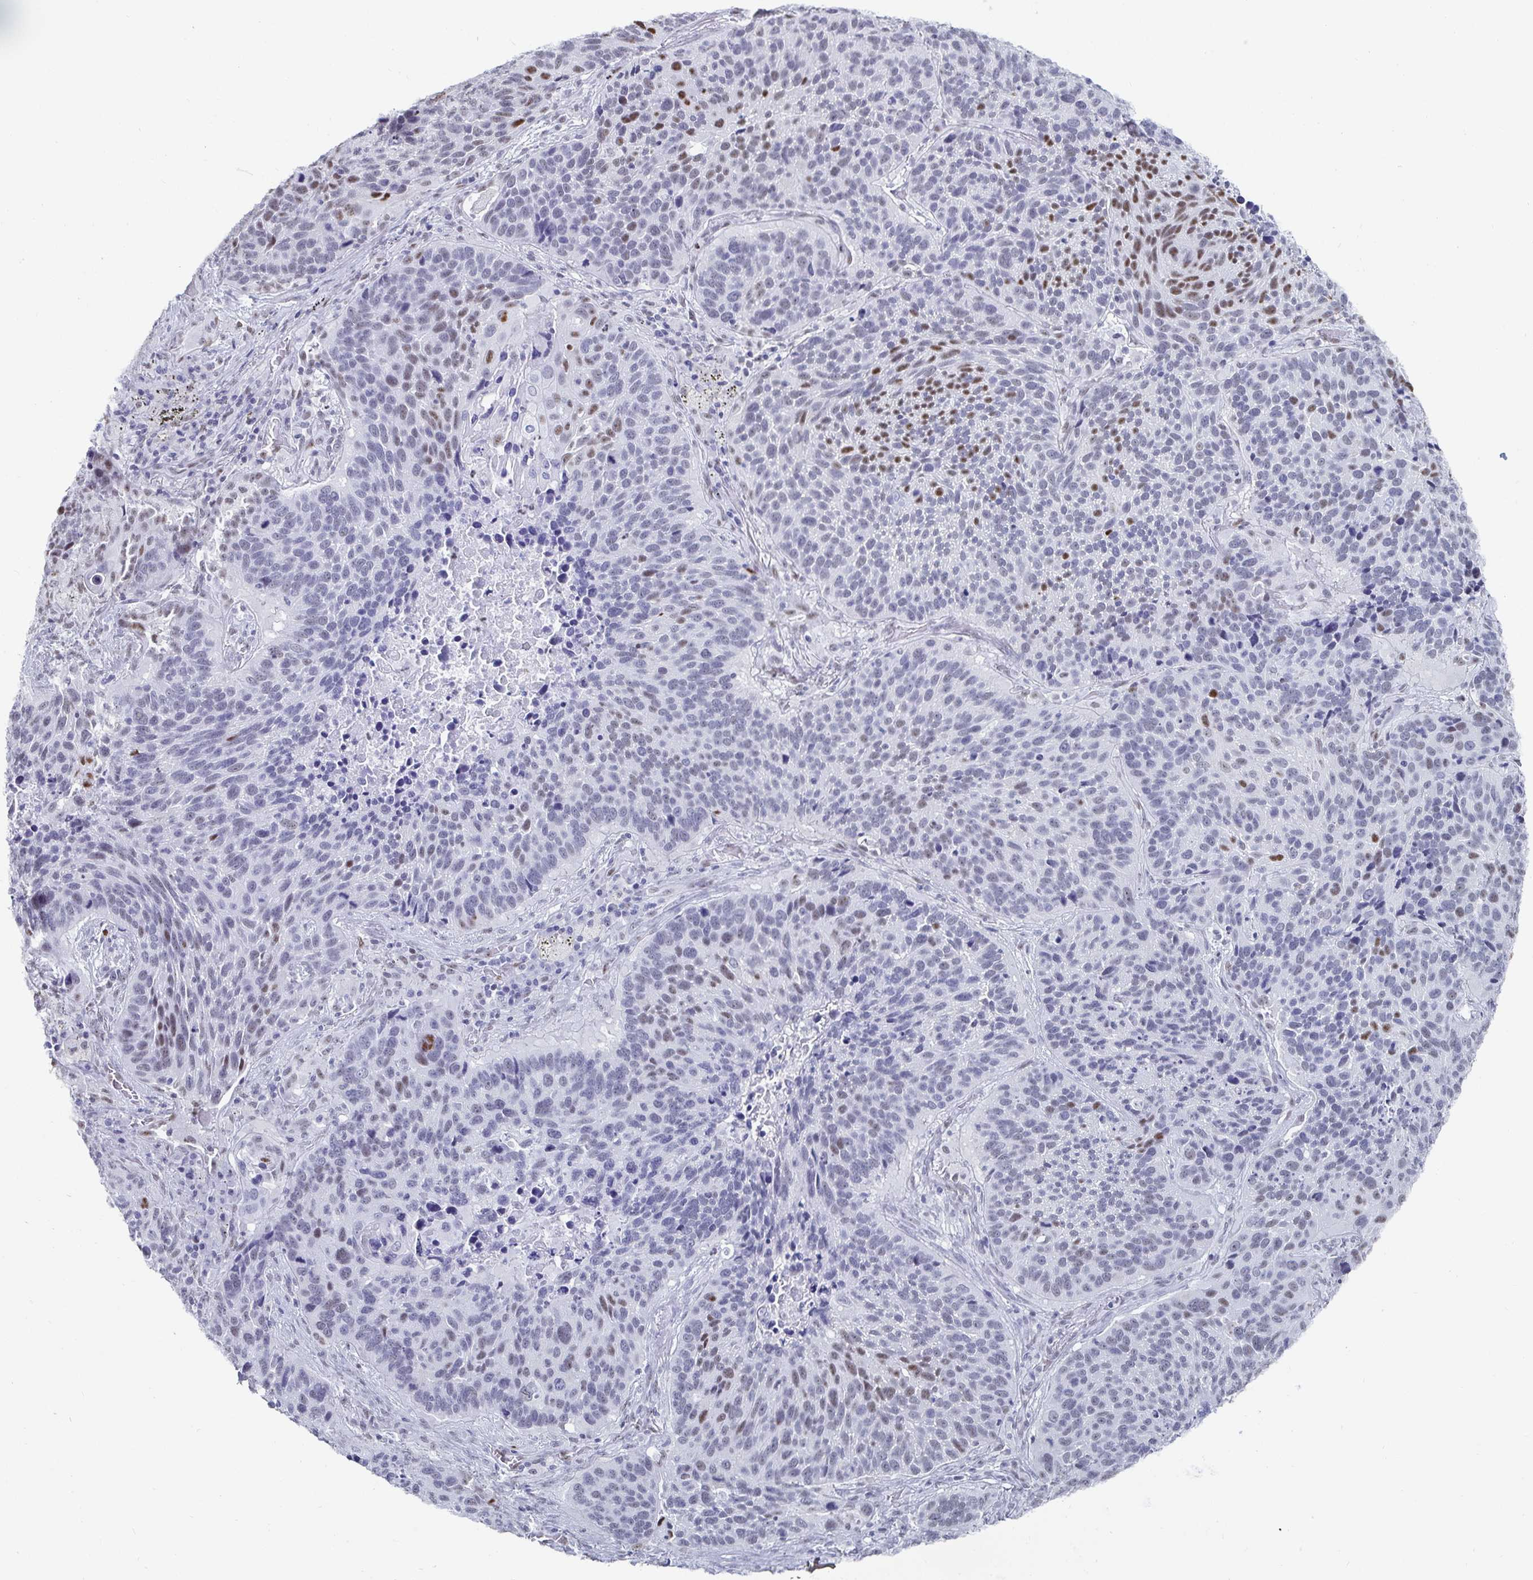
{"staining": {"intensity": "moderate", "quantity": "<25%", "location": "nuclear"}, "tissue": "lung cancer", "cell_type": "Tumor cells", "image_type": "cancer", "snomed": [{"axis": "morphology", "description": "Squamous cell carcinoma, NOS"}, {"axis": "topography", "description": "Lung"}], "caption": "Tumor cells display low levels of moderate nuclear positivity in approximately <25% of cells in human lung squamous cell carcinoma.", "gene": "DDX39B", "patient": {"sex": "male", "age": 68}}